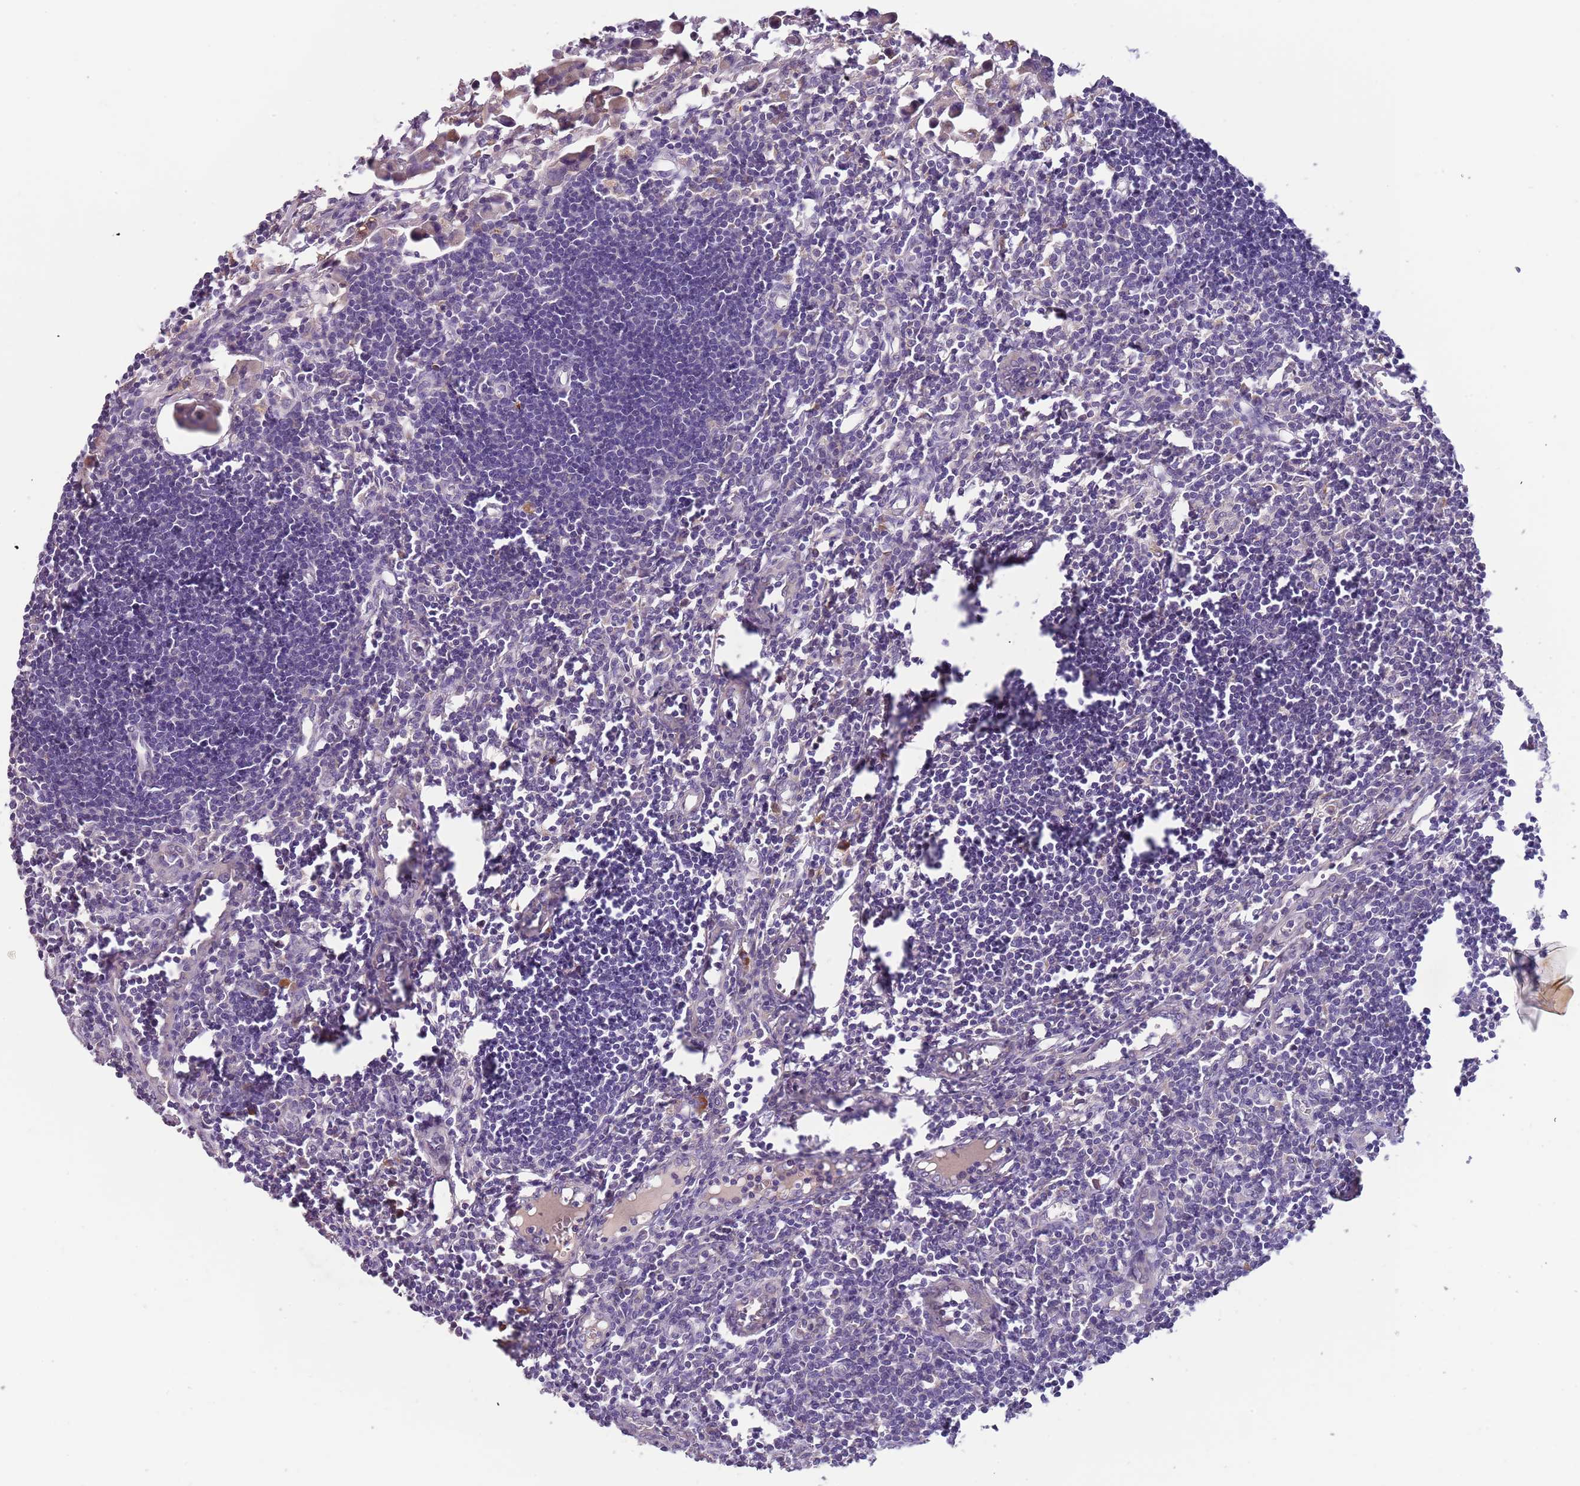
{"staining": {"intensity": "negative", "quantity": "none", "location": "none"}, "tissue": "lymph node", "cell_type": "Germinal center cells", "image_type": "normal", "snomed": [{"axis": "morphology", "description": "Normal tissue, NOS"}, {"axis": "morphology", "description": "Malignant melanoma, Metastatic site"}, {"axis": "topography", "description": "Lymph node"}], "caption": "Human lymph node stained for a protein using immunohistochemistry exhibits no expression in germinal center cells.", "gene": "FECH", "patient": {"sex": "male", "age": 41}}